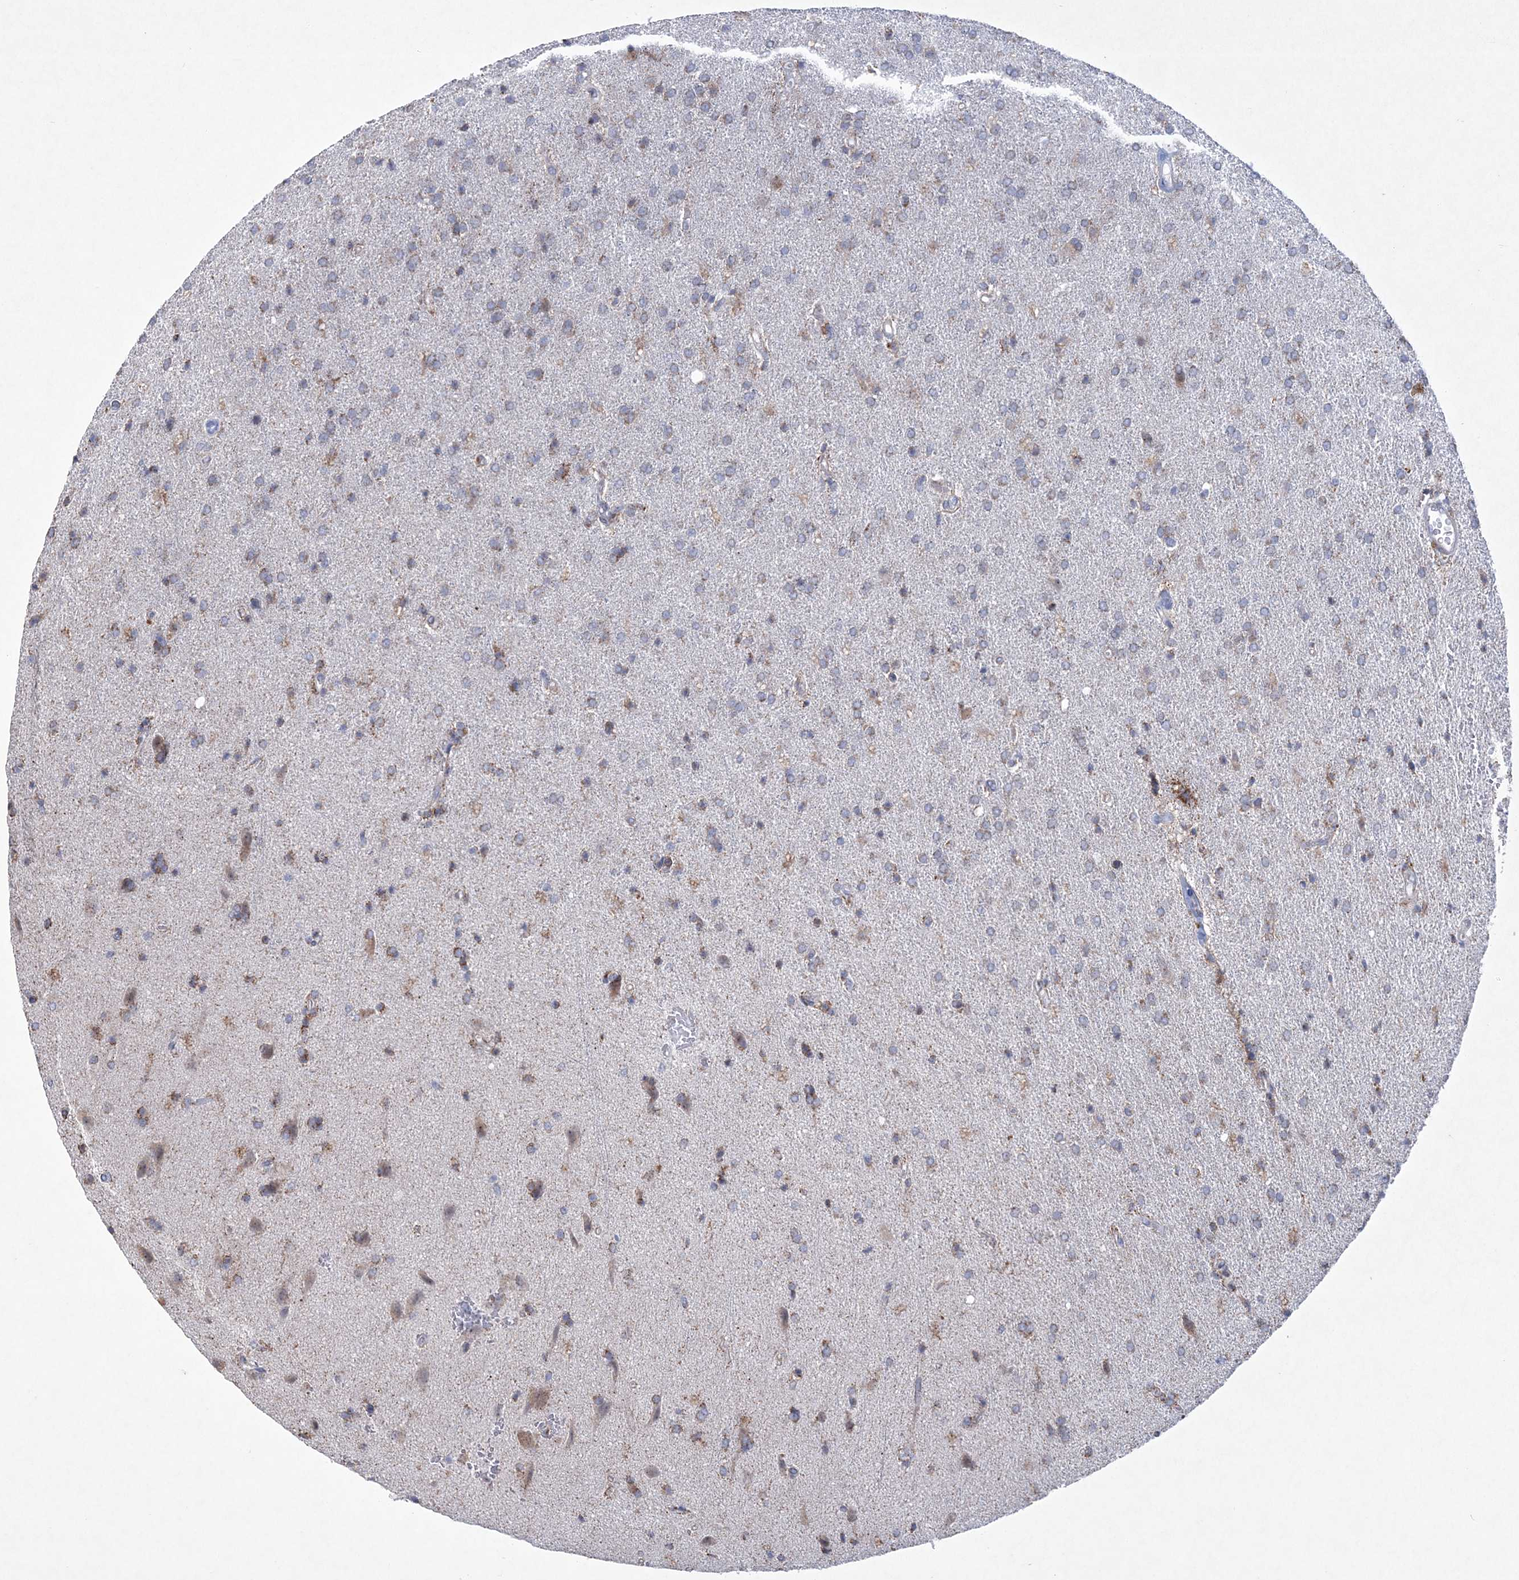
{"staining": {"intensity": "weak", "quantity": ">75%", "location": "cytoplasmic/membranous"}, "tissue": "glioma", "cell_type": "Tumor cells", "image_type": "cancer", "snomed": [{"axis": "morphology", "description": "Glioma, malignant, High grade"}, {"axis": "topography", "description": "Brain"}], "caption": "Immunohistochemical staining of glioma exhibits weak cytoplasmic/membranous protein positivity in about >75% of tumor cells. The staining was performed using DAB, with brown indicating positive protein expression. Nuclei are stained blue with hematoxylin.", "gene": "CES4A", "patient": {"sex": "male", "age": 72}}